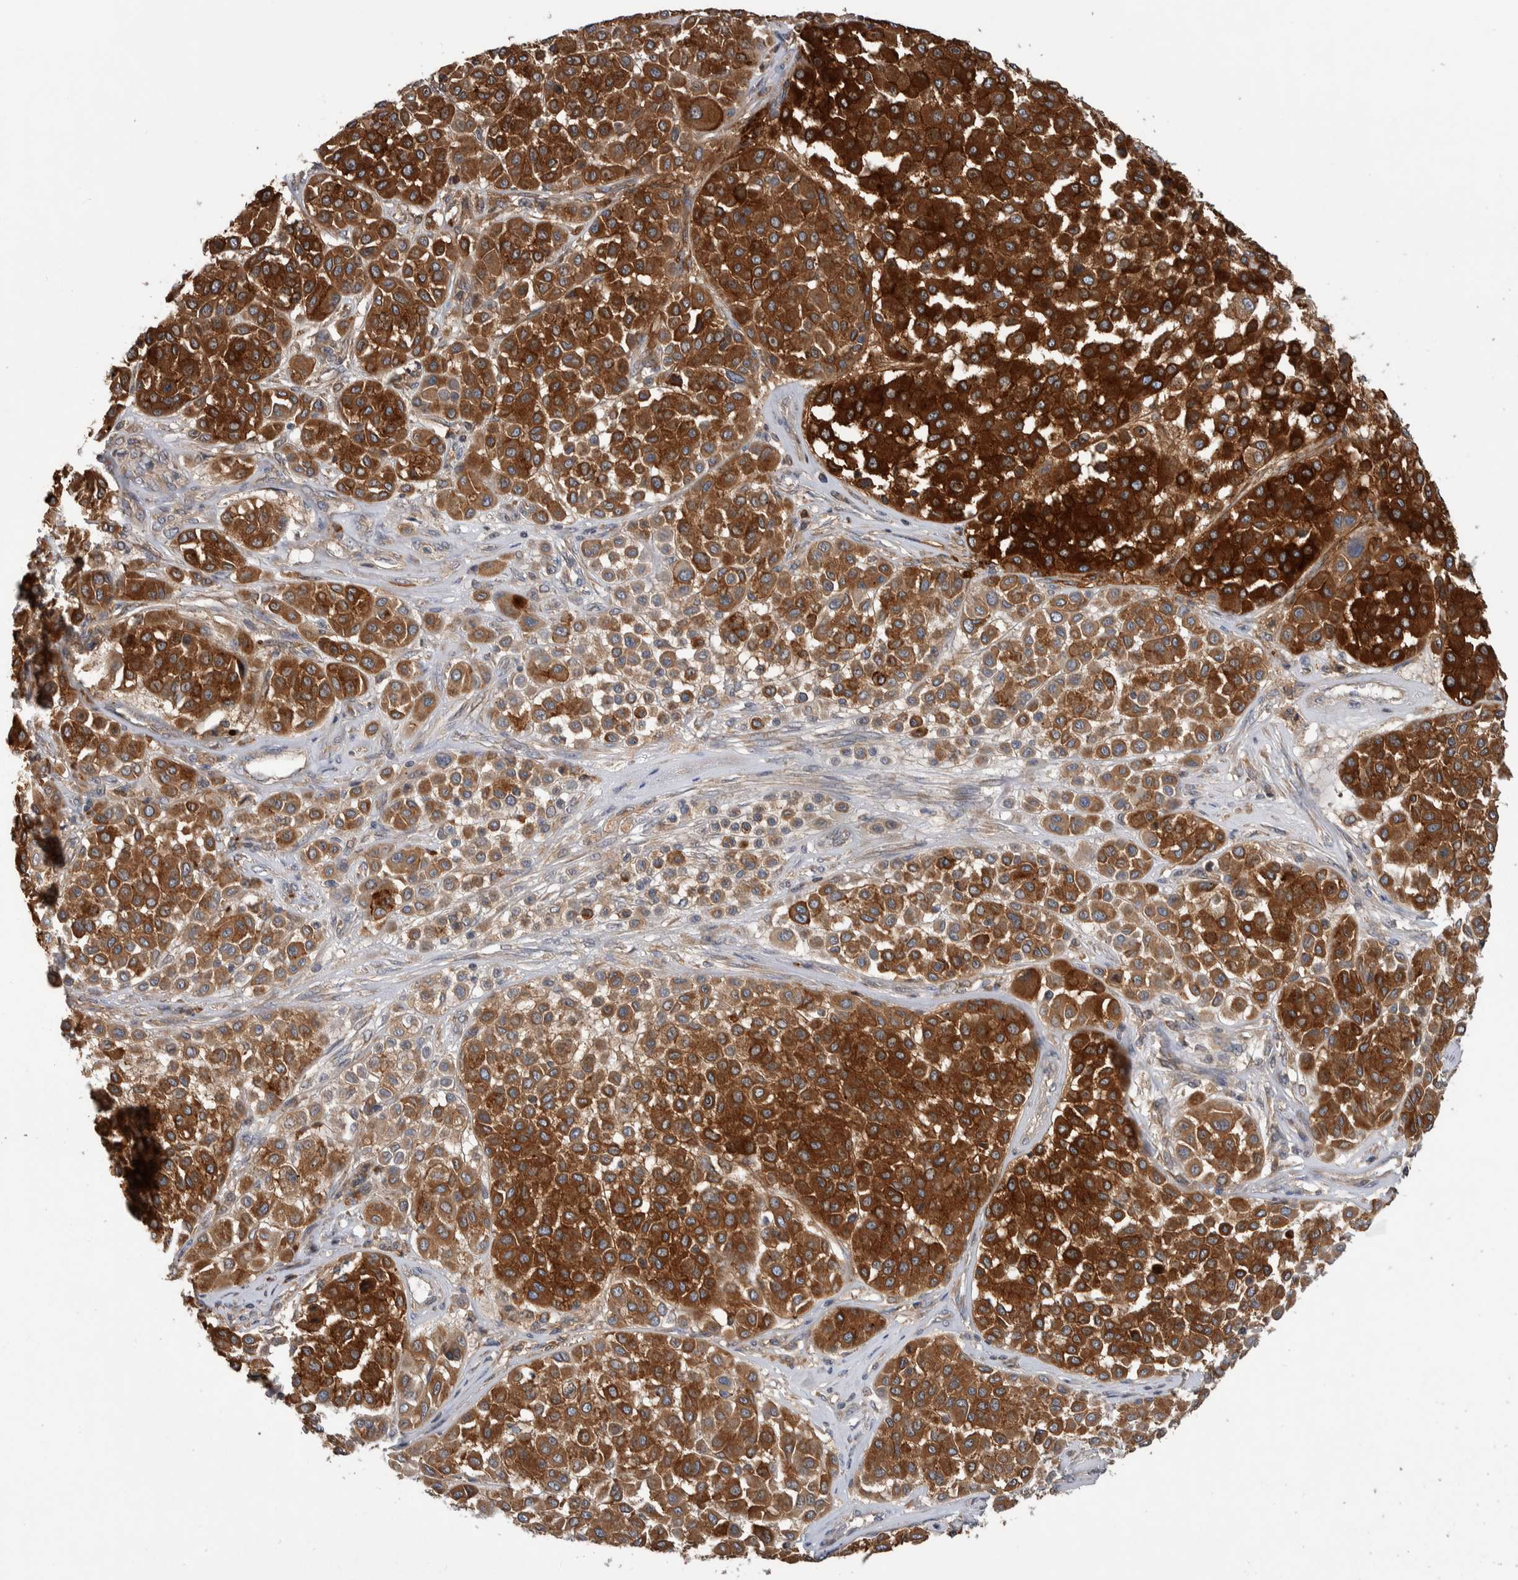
{"staining": {"intensity": "strong", "quantity": "25%-75%", "location": "cytoplasmic/membranous"}, "tissue": "melanoma", "cell_type": "Tumor cells", "image_type": "cancer", "snomed": [{"axis": "morphology", "description": "Malignant melanoma, Metastatic site"}, {"axis": "topography", "description": "Soft tissue"}], "caption": "An image of human melanoma stained for a protein demonstrates strong cytoplasmic/membranous brown staining in tumor cells.", "gene": "SDCBP", "patient": {"sex": "male", "age": 41}}